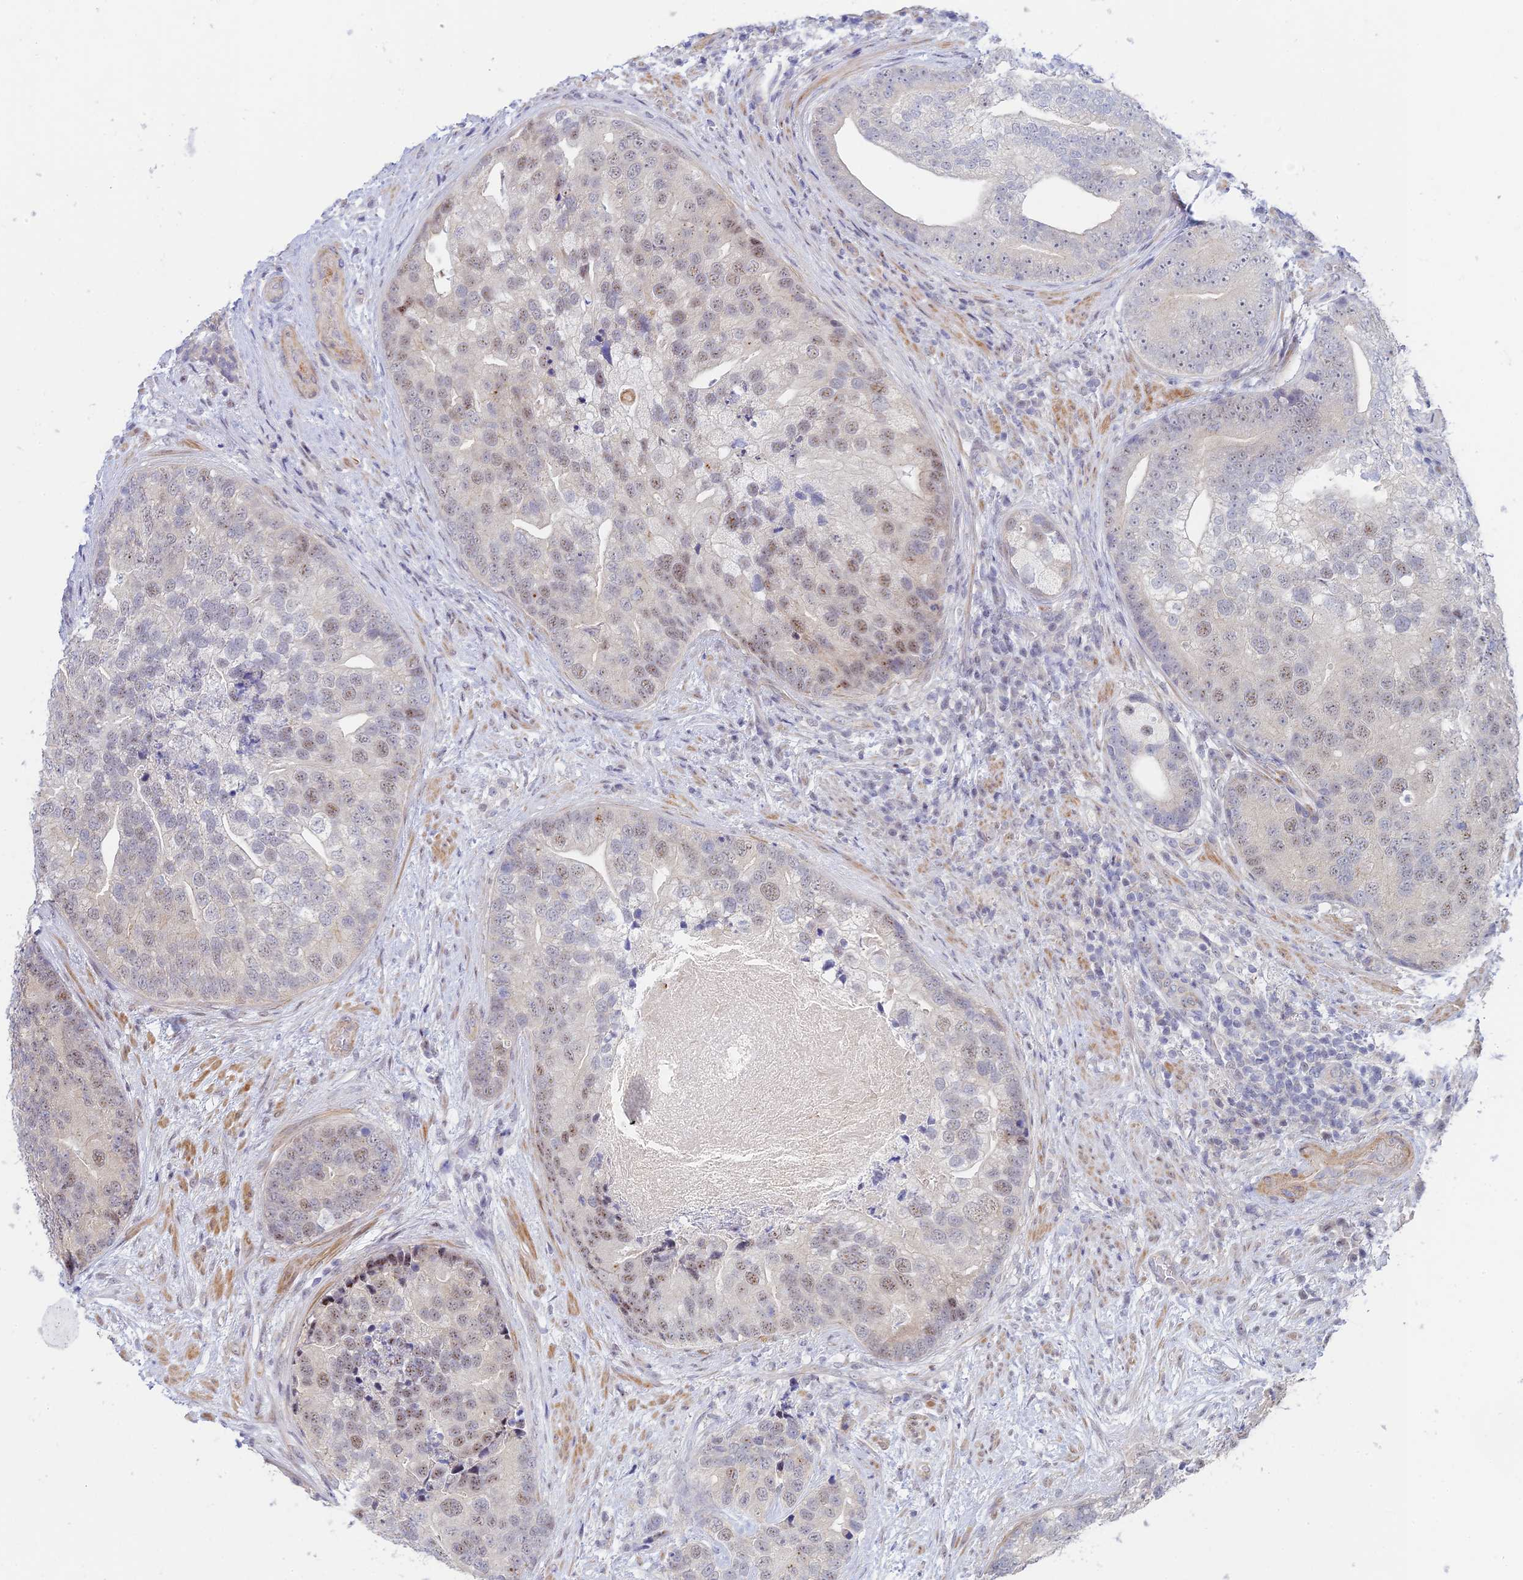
{"staining": {"intensity": "weak", "quantity": "25%-75%", "location": "nuclear"}, "tissue": "prostate cancer", "cell_type": "Tumor cells", "image_type": "cancer", "snomed": [{"axis": "morphology", "description": "Adenocarcinoma, High grade"}, {"axis": "topography", "description": "Prostate"}], "caption": "Protein positivity by immunohistochemistry (IHC) demonstrates weak nuclear staining in about 25%-75% of tumor cells in high-grade adenocarcinoma (prostate). (IHC, brightfield microscopy, high magnification).", "gene": "CFAP92", "patient": {"sex": "male", "age": 62}}